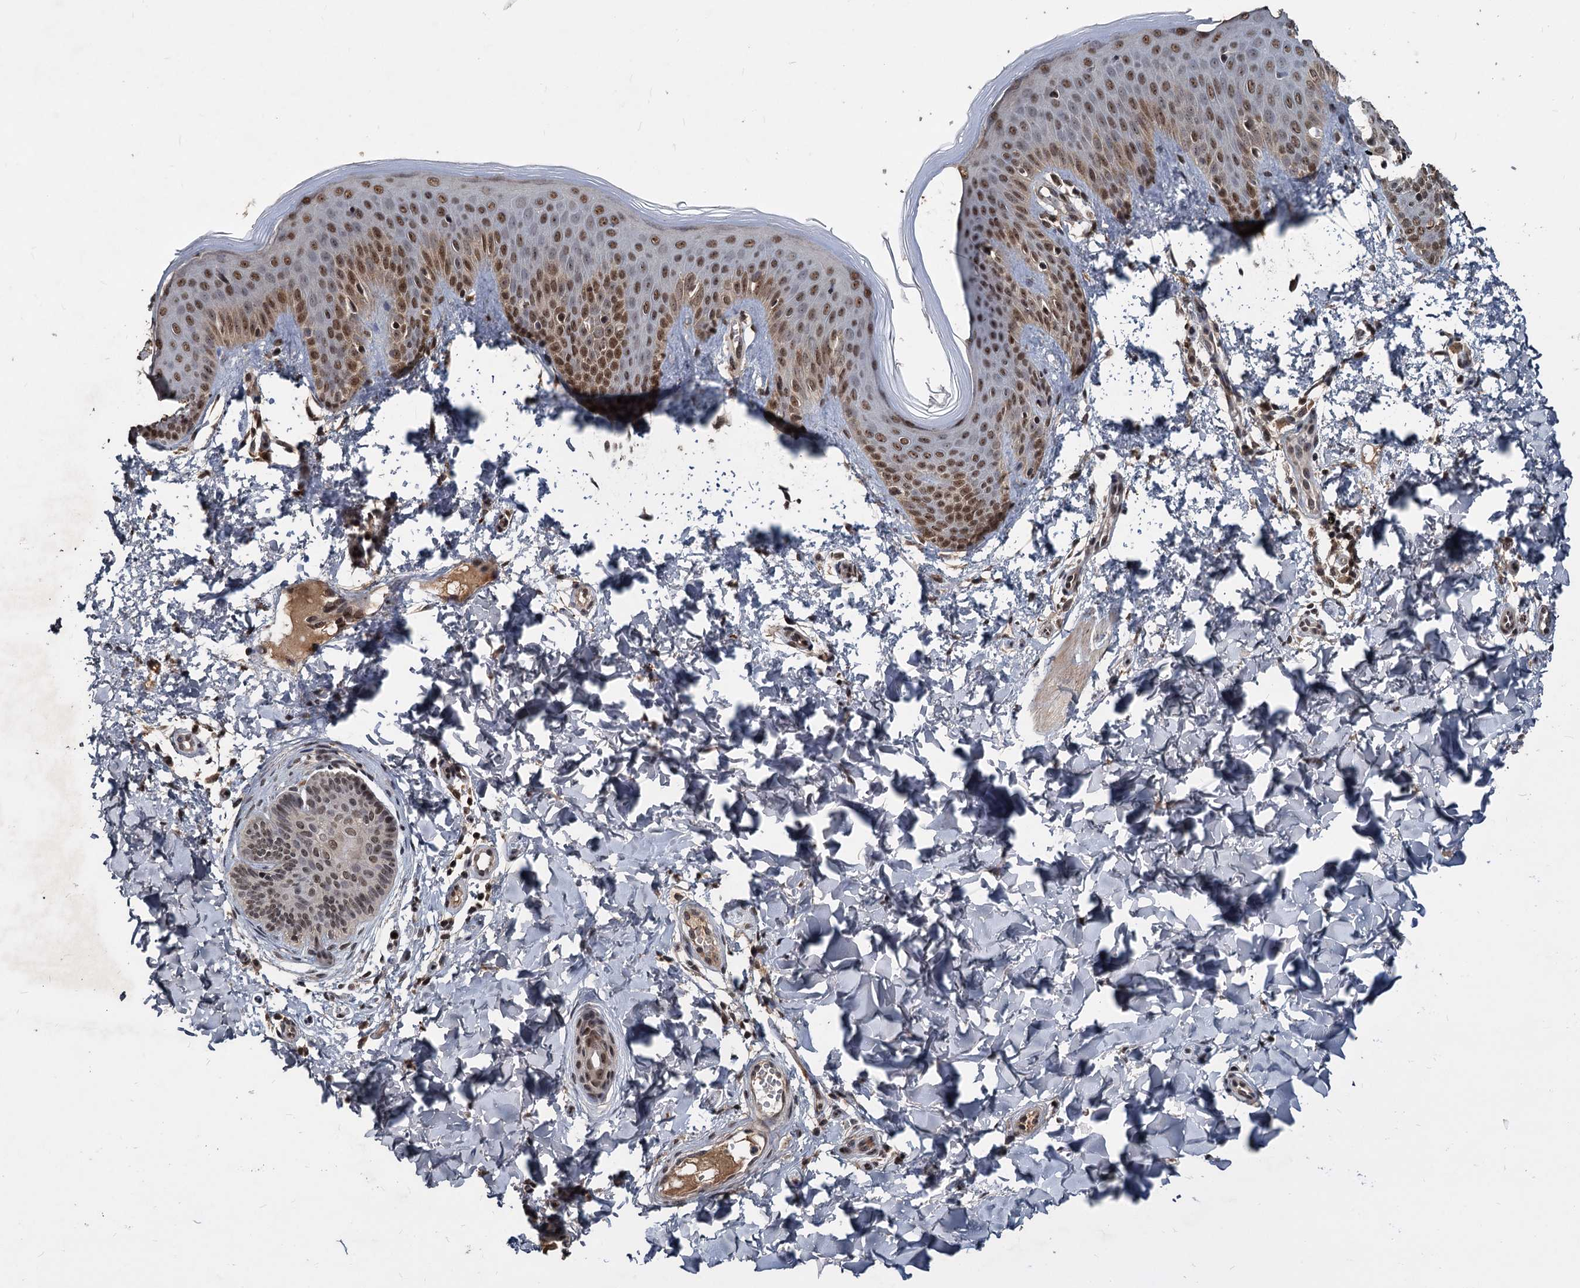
{"staining": {"intensity": "moderate", "quantity": "25%-75%", "location": "nuclear"}, "tissue": "skin", "cell_type": "Fibroblasts", "image_type": "normal", "snomed": [{"axis": "morphology", "description": "Normal tissue, NOS"}, {"axis": "topography", "description": "Skin"}], "caption": "This image displays normal skin stained with immunohistochemistry (IHC) to label a protein in brown. The nuclear of fibroblasts show moderate positivity for the protein. Nuclei are counter-stained blue.", "gene": "FAM216B", "patient": {"sex": "male", "age": 36}}